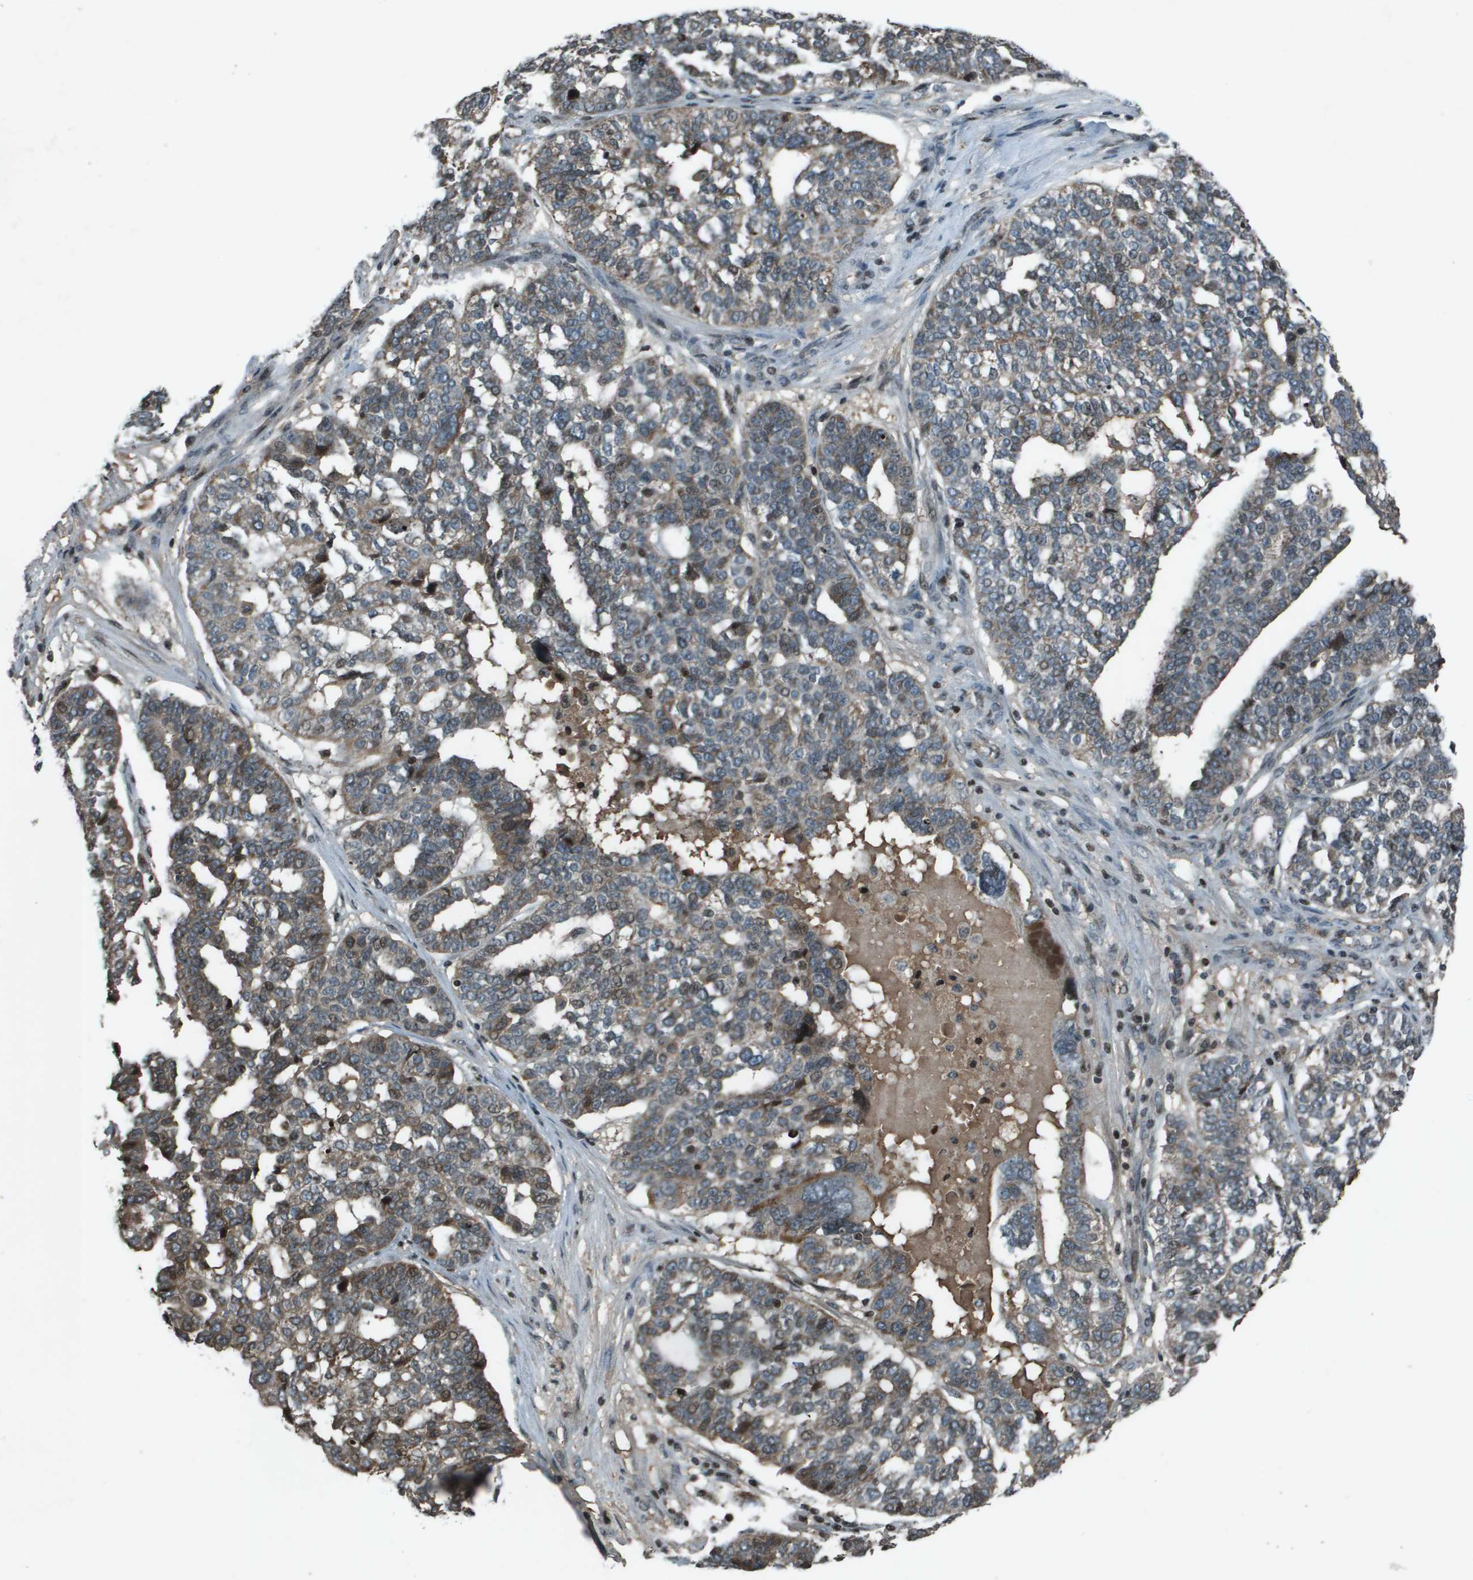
{"staining": {"intensity": "moderate", "quantity": "25%-75%", "location": "cytoplasmic/membranous"}, "tissue": "ovarian cancer", "cell_type": "Tumor cells", "image_type": "cancer", "snomed": [{"axis": "morphology", "description": "Cystadenocarcinoma, serous, NOS"}, {"axis": "topography", "description": "Ovary"}], "caption": "Immunohistochemical staining of ovarian serous cystadenocarcinoma exhibits medium levels of moderate cytoplasmic/membranous protein positivity in about 25%-75% of tumor cells. The protein of interest is shown in brown color, while the nuclei are stained blue.", "gene": "CXCL12", "patient": {"sex": "female", "age": 59}}